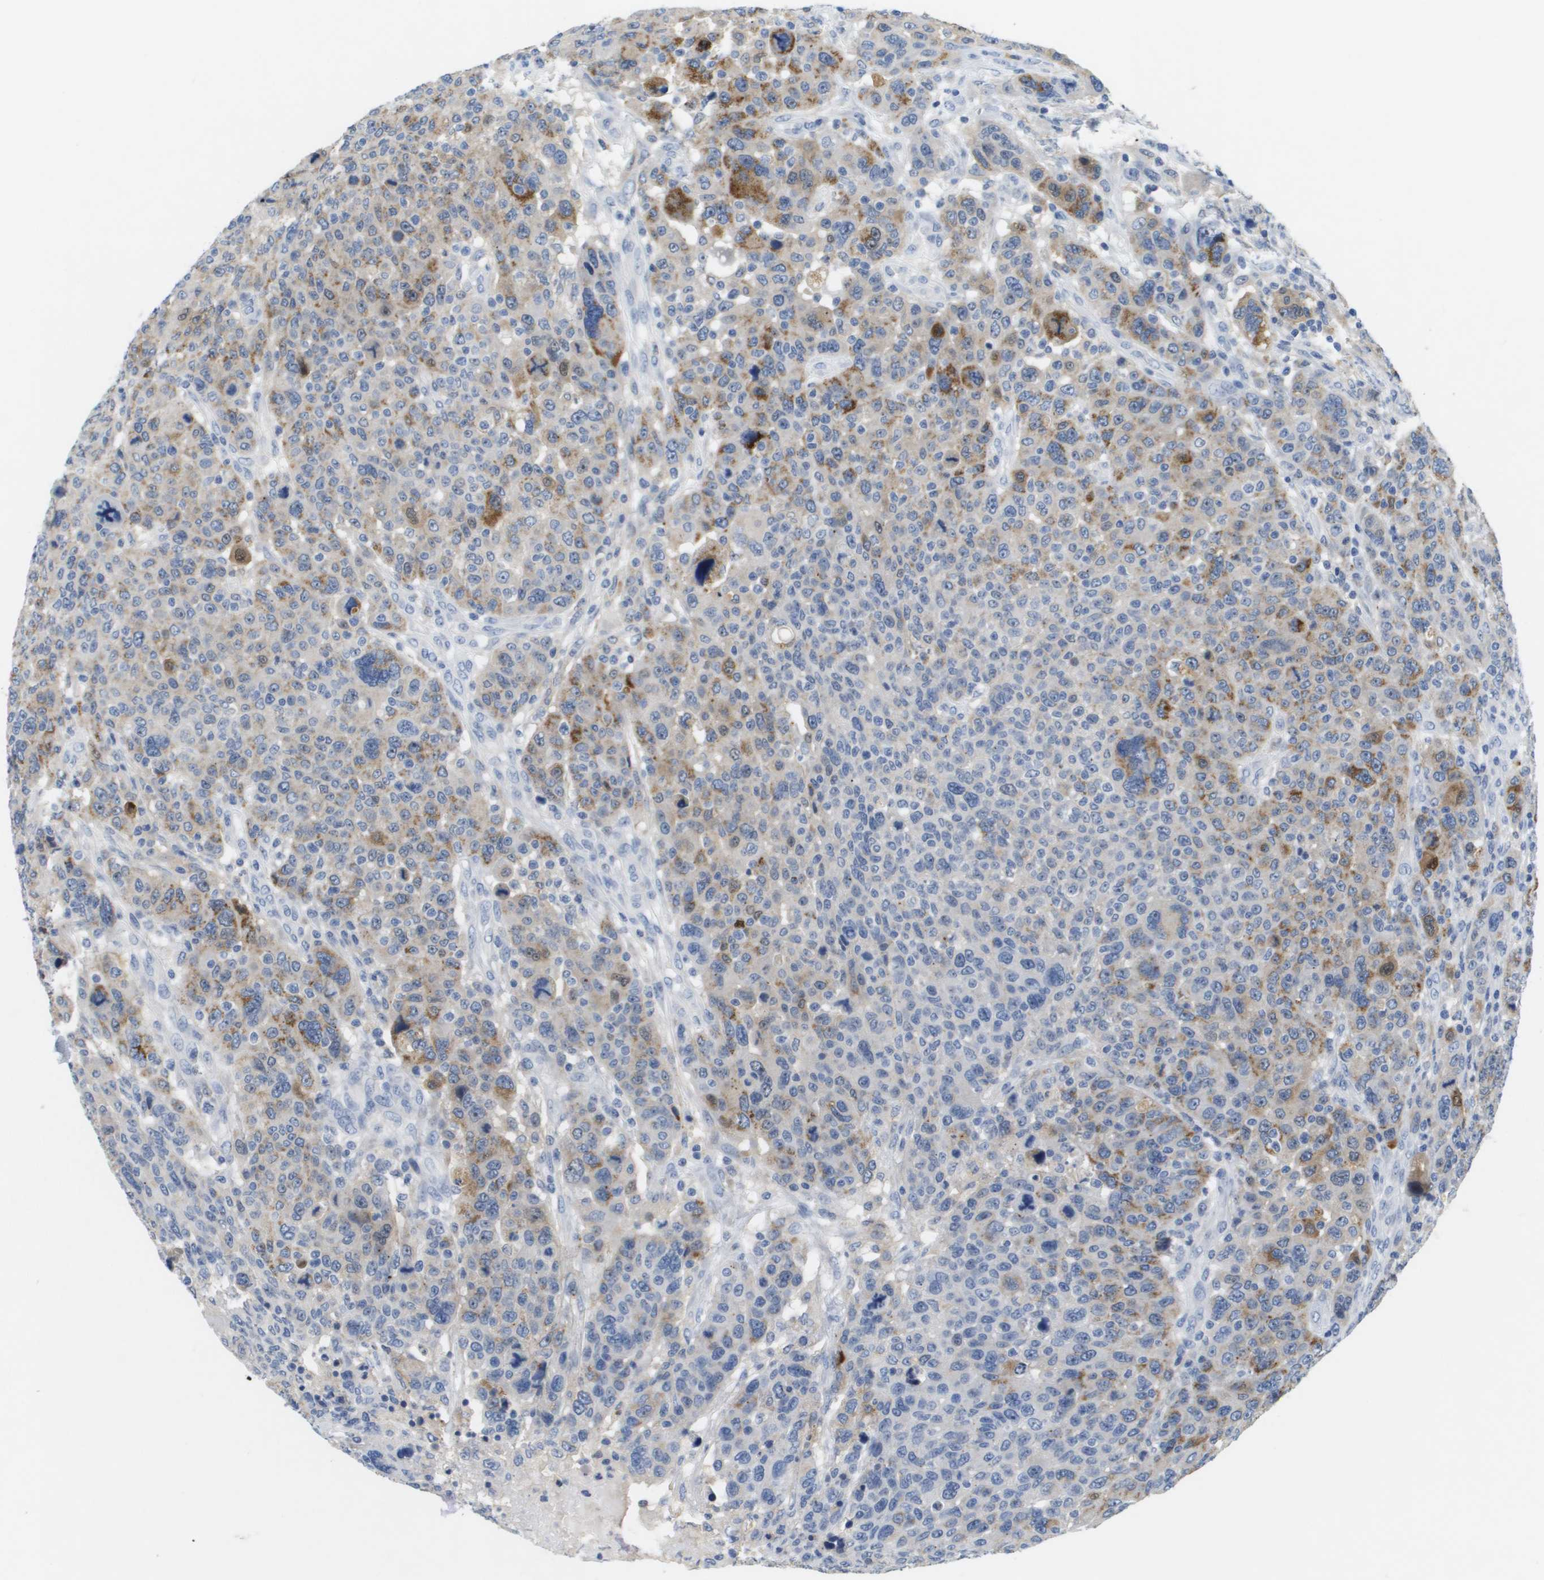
{"staining": {"intensity": "moderate", "quantity": "<25%", "location": "cytoplasmic/membranous"}, "tissue": "breast cancer", "cell_type": "Tumor cells", "image_type": "cancer", "snomed": [{"axis": "morphology", "description": "Duct carcinoma"}, {"axis": "topography", "description": "Breast"}], "caption": "This photomicrograph exhibits IHC staining of invasive ductal carcinoma (breast), with low moderate cytoplasmic/membranous expression in about <25% of tumor cells.", "gene": "LIPG", "patient": {"sex": "female", "age": 50}}